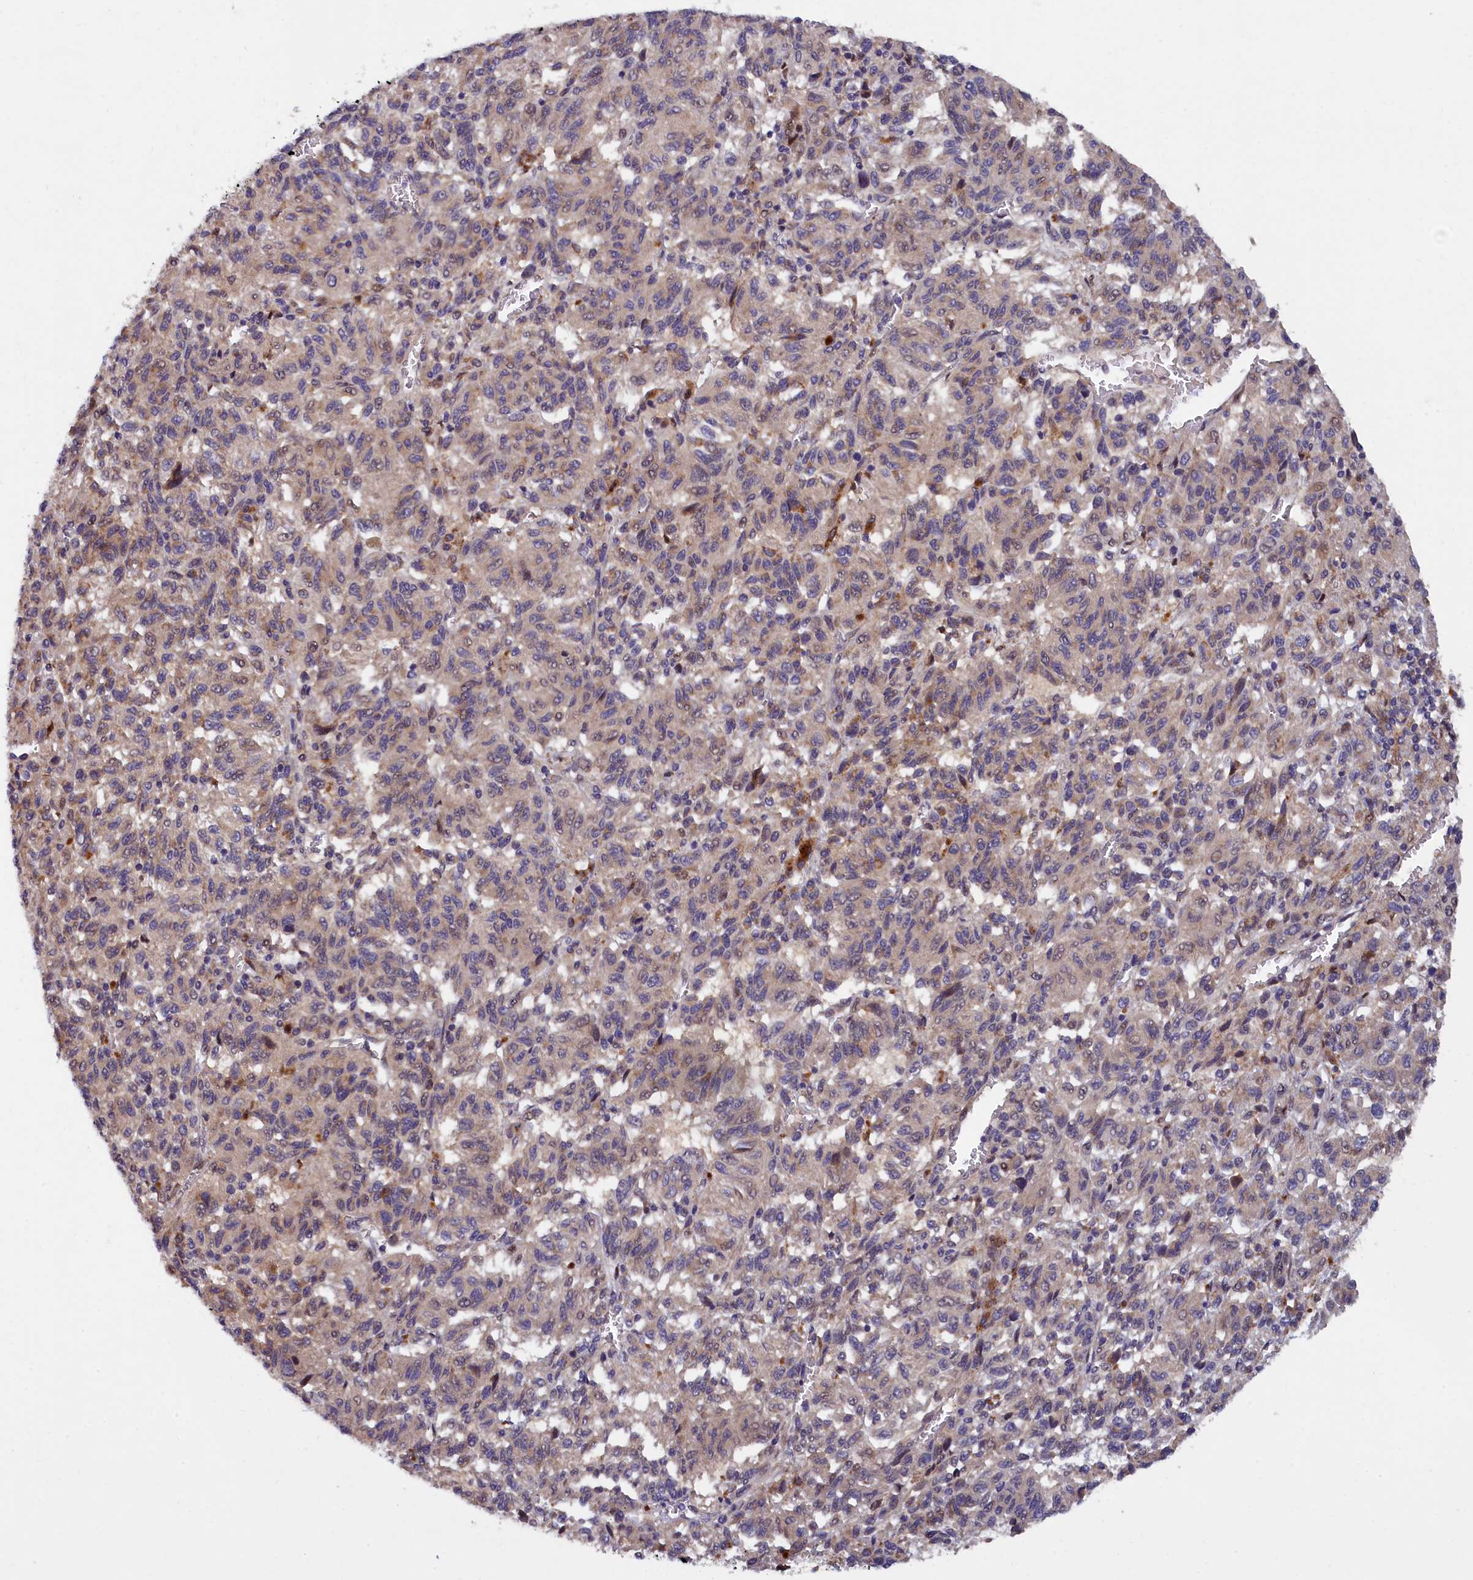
{"staining": {"intensity": "weak", "quantity": "25%-75%", "location": "cytoplasmic/membranous"}, "tissue": "melanoma", "cell_type": "Tumor cells", "image_type": "cancer", "snomed": [{"axis": "morphology", "description": "Malignant melanoma, Metastatic site"}, {"axis": "topography", "description": "Lung"}], "caption": "Melanoma tissue shows weak cytoplasmic/membranous expression in approximately 25%-75% of tumor cells, visualized by immunohistochemistry.", "gene": "NAIP", "patient": {"sex": "male", "age": 64}}